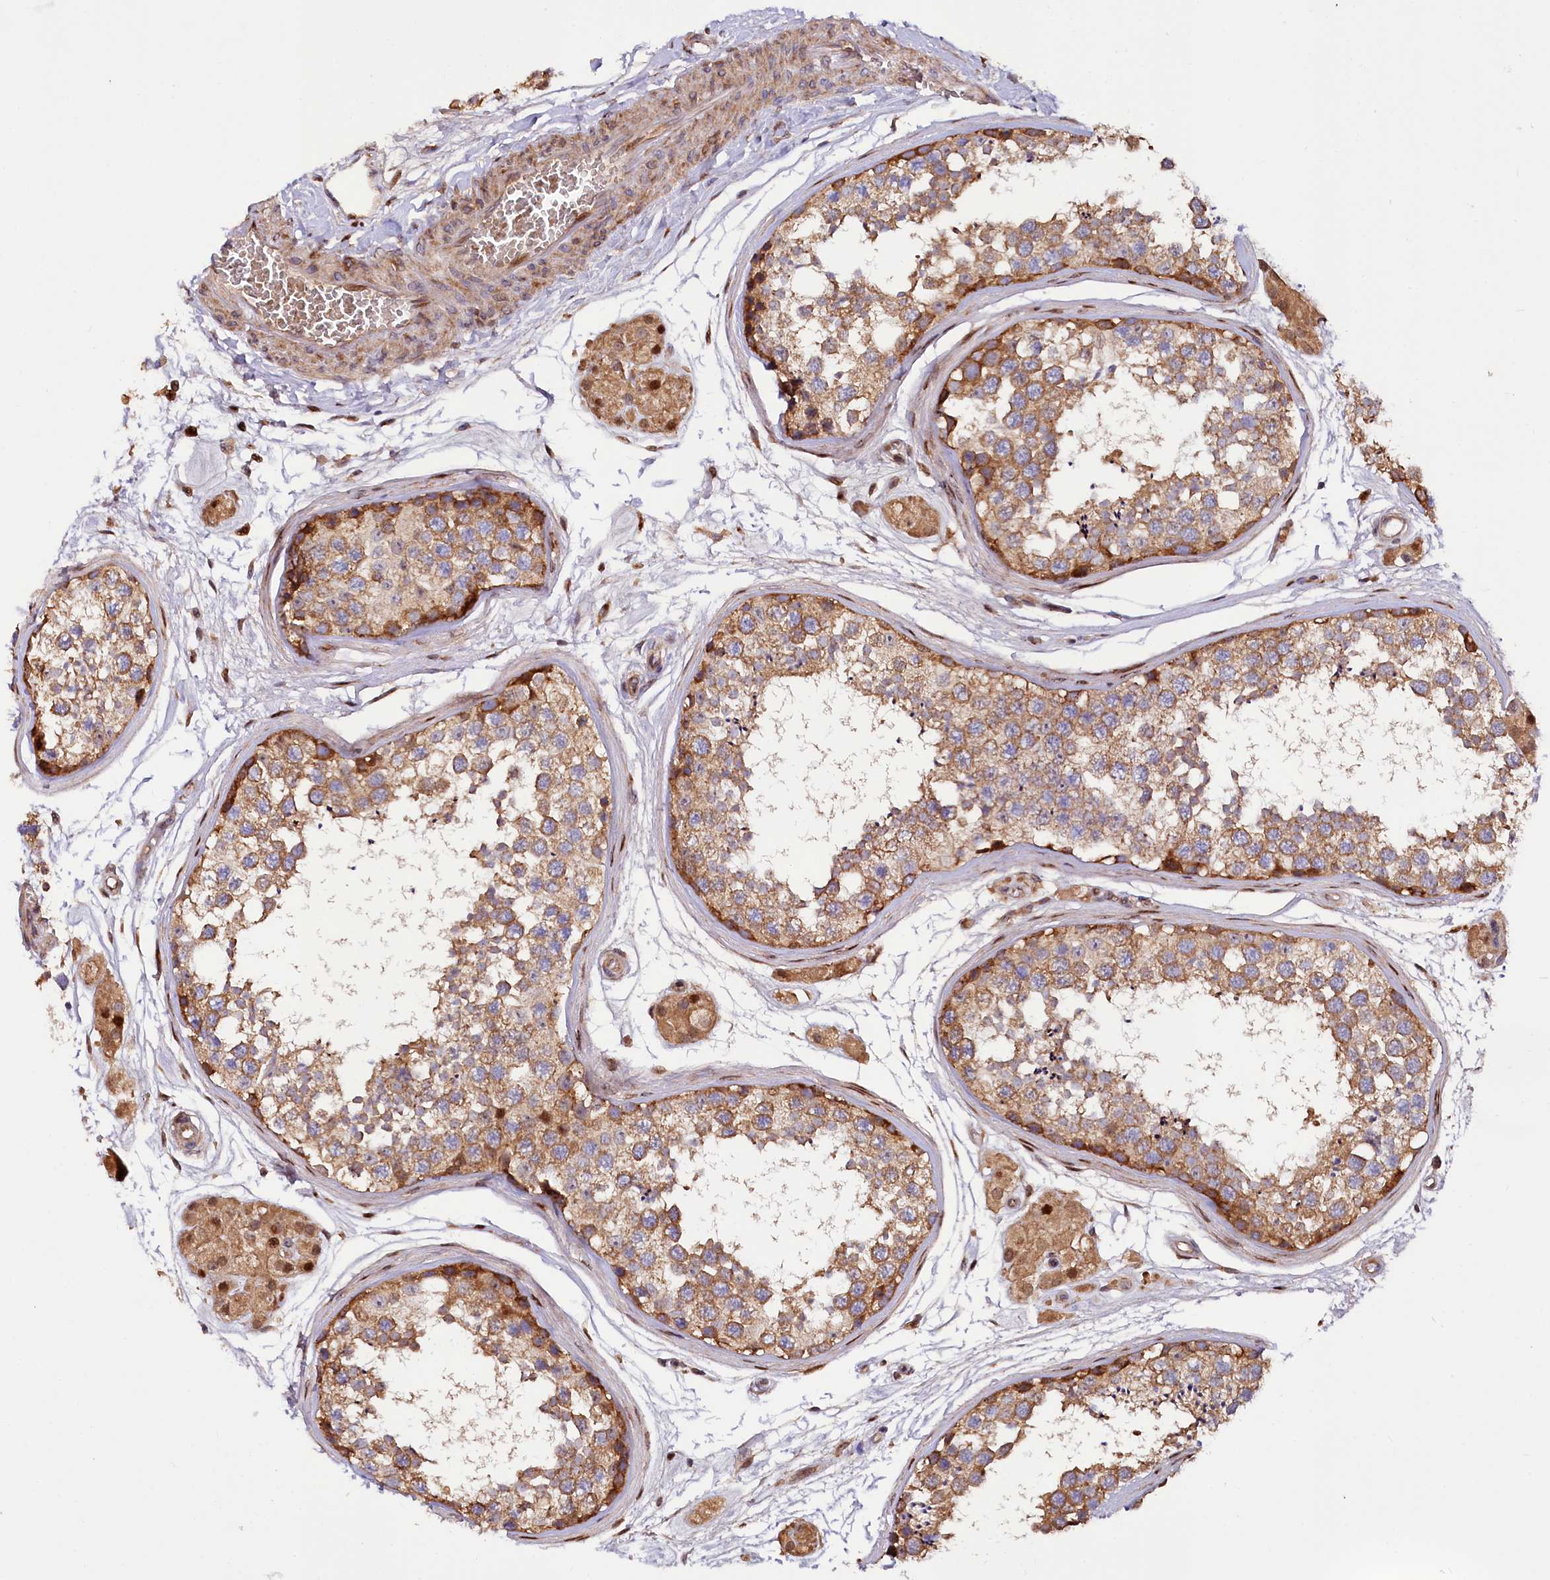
{"staining": {"intensity": "moderate", "quantity": ">75%", "location": "cytoplasmic/membranous"}, "tissue": "testis", "cell_type": "Cells in seminiferous ducts", "image_type": "normal", "snomed": [{"axis": "morphology", "description": "Normal tissue, NOS"}, {"axis": "topography", "description": "Testis"}], "caption": "IHC staining of normal testis, which demonstrates medium levels of moderate cytoplasmic/membranous positivity in approximately >75% of cells in seminiferous ducts indicating moderate cytoplasmic/membranous protein positivity. The staining was performed using DAB (brown) for protein detection and nuclei were counterstained in hematoxylin (blue).", "gene": "PDZRN3", "patient": {"sex": "male", "age": 56}}